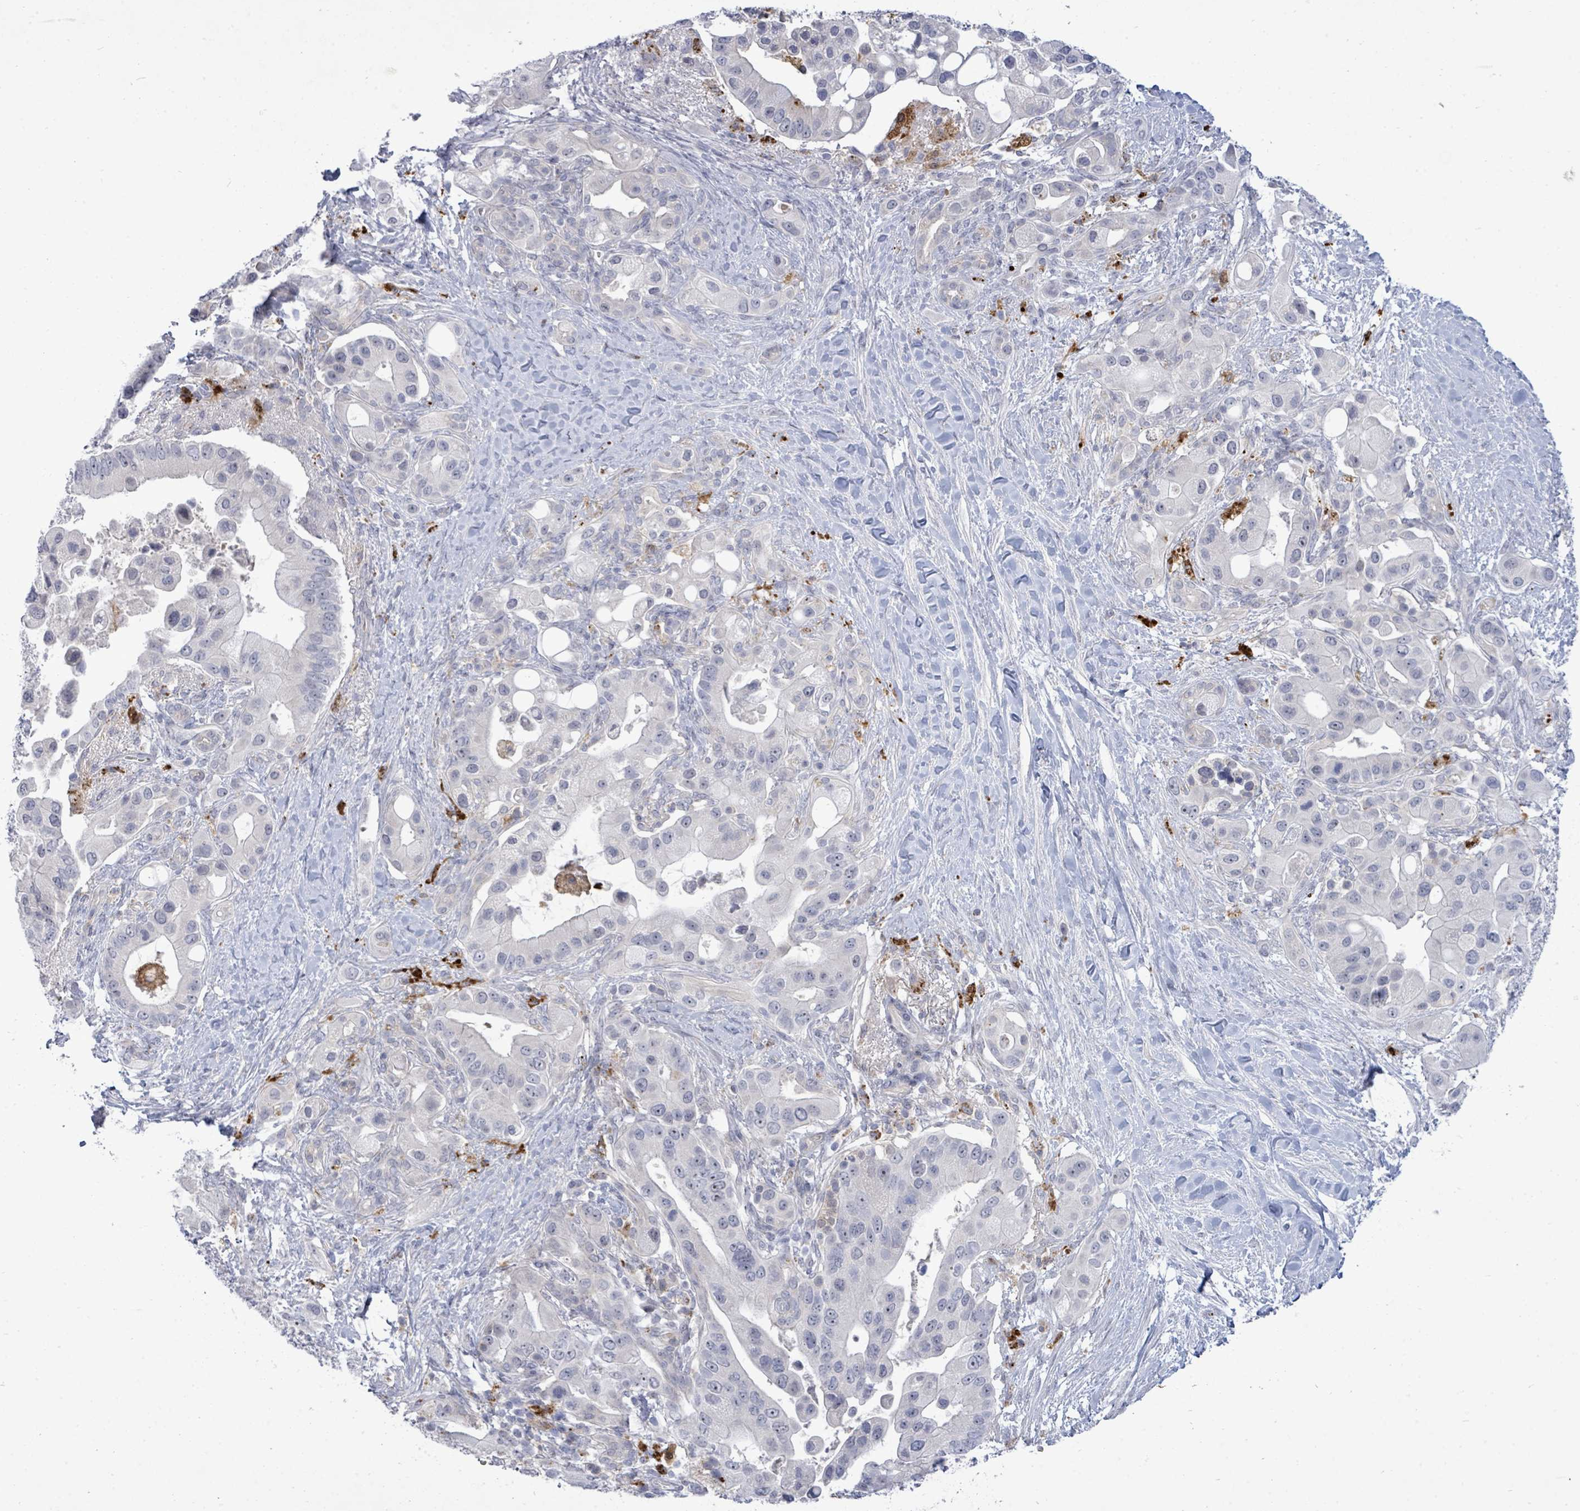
{"staining": {"intensity": "negative", "quantity": "none", "location": "none"}, "tissue": "pancreatic cancer", "cell_type": "Tumor cells", "image_type": "cancer", "snomed": [{"axis": "morphology", "description": "Adenocarcinoma, NOS"}, {"axis": "topography", "description": "Pancreas"}], "caption": "Immunohistochemistry of human pancreatic cancer shows no staining in tumor cells.", "gene": "CT45A5", "patient": {"sex": "male", "age": 57}}